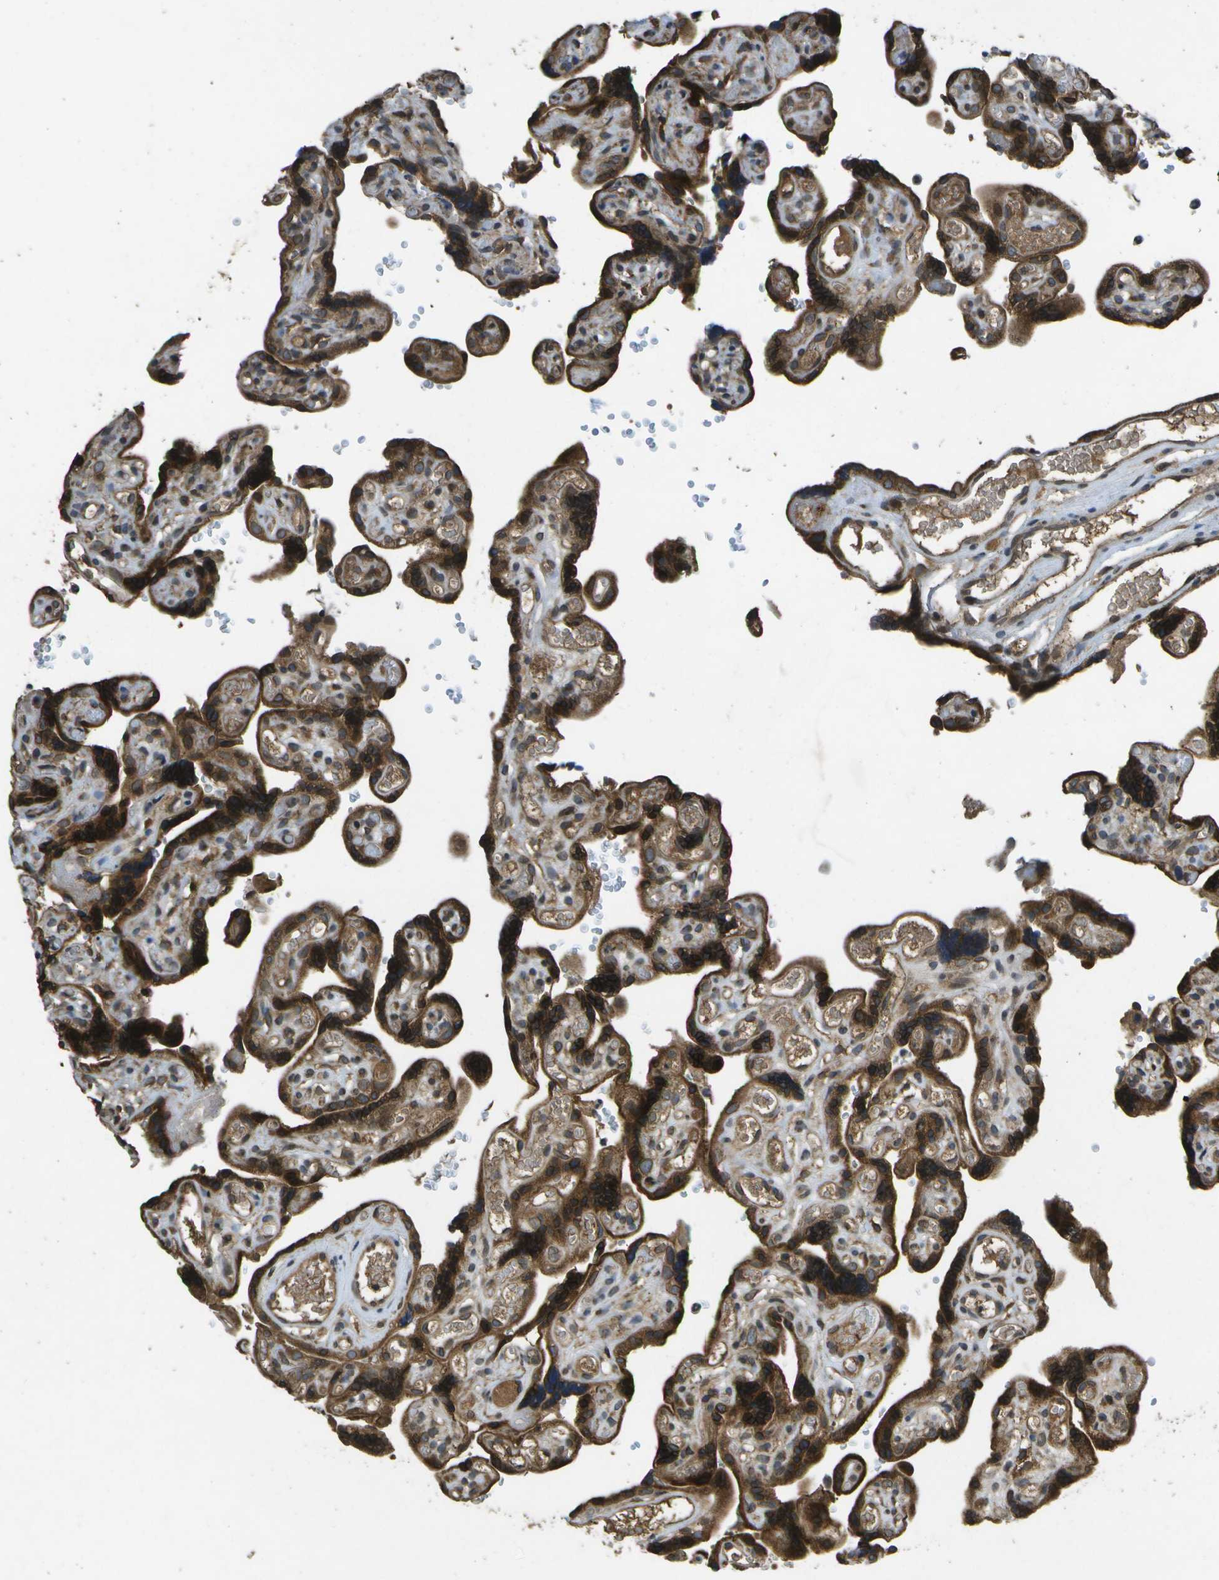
{"staining": {"intensity": "moderate", "quantity": ">75%", "location": "cytoplasmic/membranous,nuclear"}, "tissue": "placenta", "cell_type": "Decidual cells", "image_type": "normal", "snomed": [{"axis": "morphology", "description": "Normal tissue, NOS"}, {"axis": "topography", "description": "Placenta"}], "caption": "Decidual cells demonstrate moderate cytoplasmic/membranous,nuclear positivity in about >75% of cells in unremarkable placenta.", "gene": "HFE", "patient": {"sex": "female", "age": 30}}